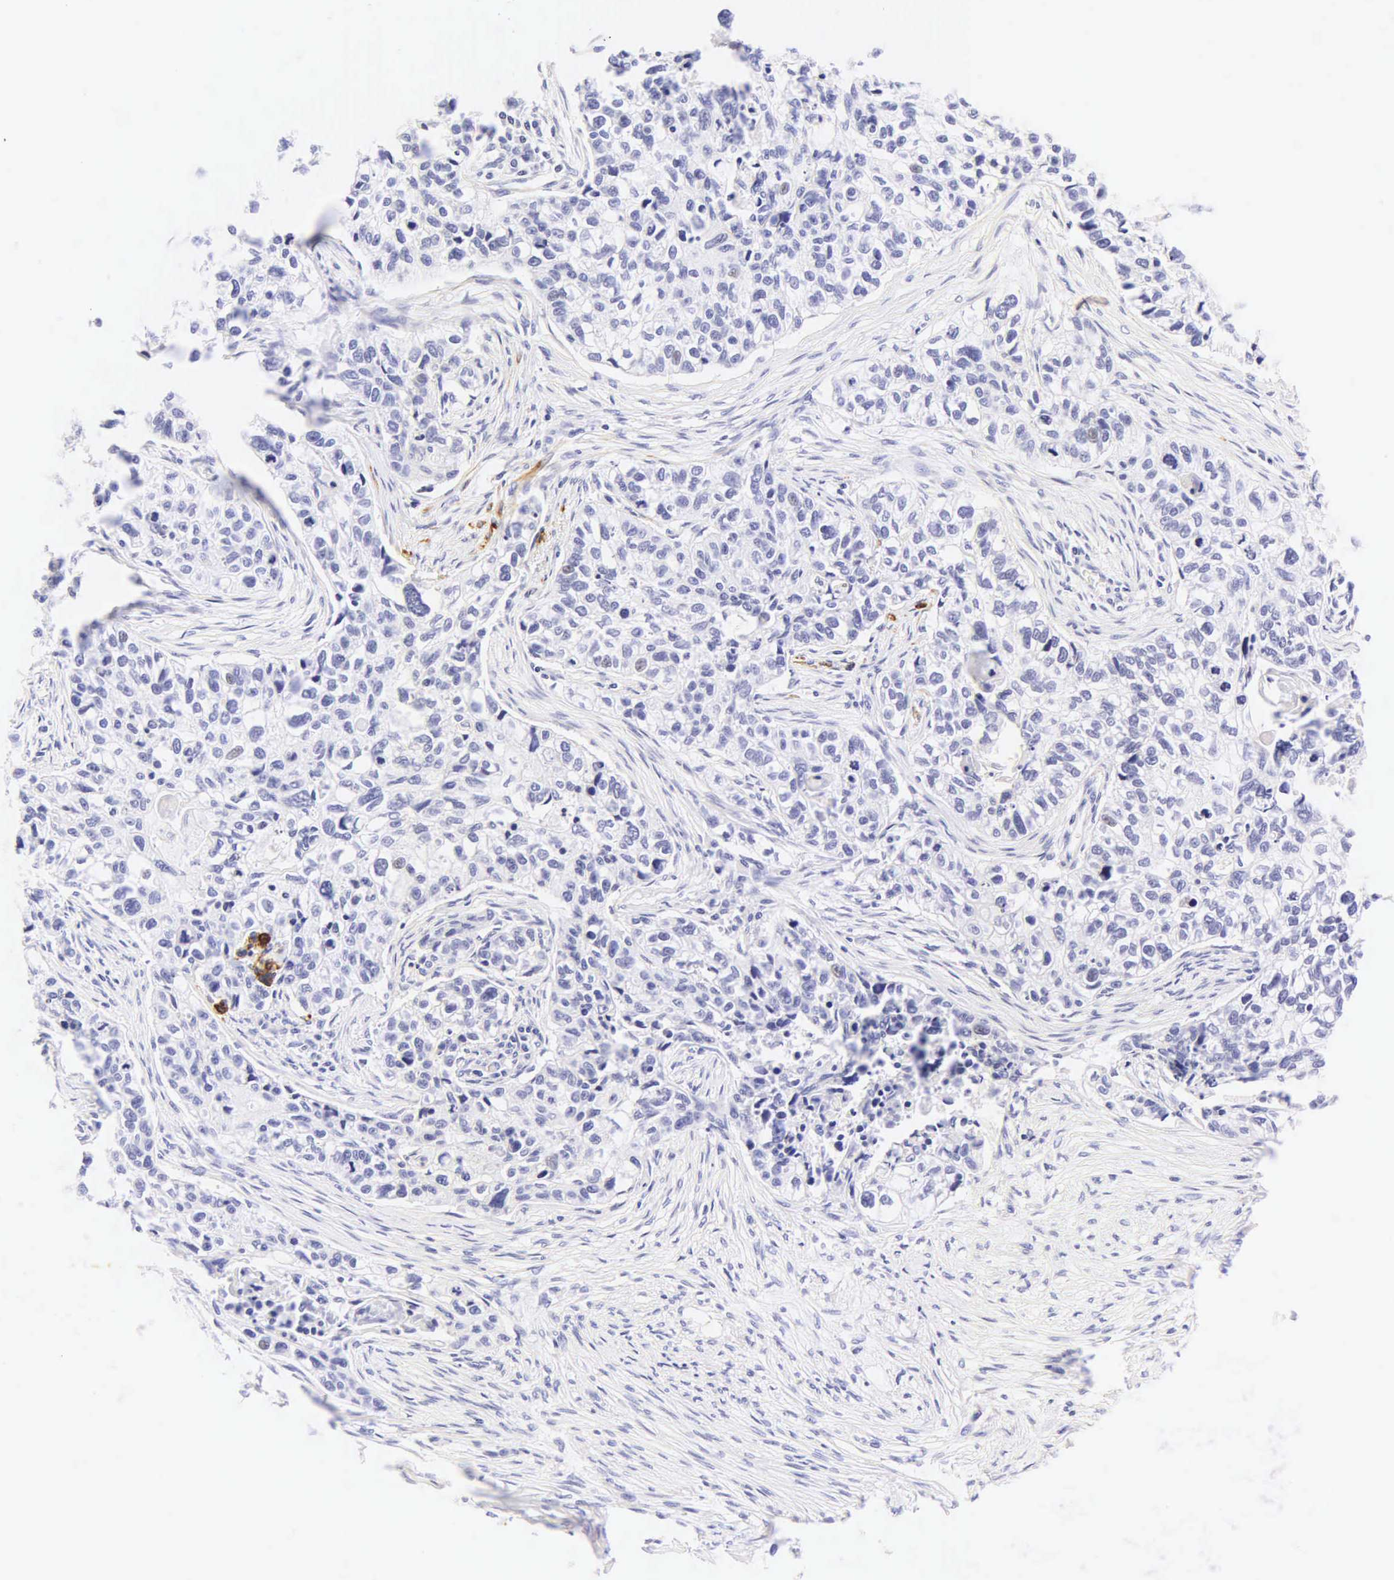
{"staining": {"intensity": "negative", "quantity": "none", "location": "none"}, "tissue": "lung cancer", "cell_type": "Tumor cells", "image_type": "cancer", "snomed": [{"axis": "morphology", "description": "Squamous cell carcinoma, NOS"}, {"axis": "topography", "description": "Lymph node"}, {"axis": "topography", "description": "Lung"}], "caption": "IHC of human squamous cell carcinoma (lung) shows no staining in tumor cells.", "gene": "CALD1", "patient": {"sex": "male", "age": 74}}